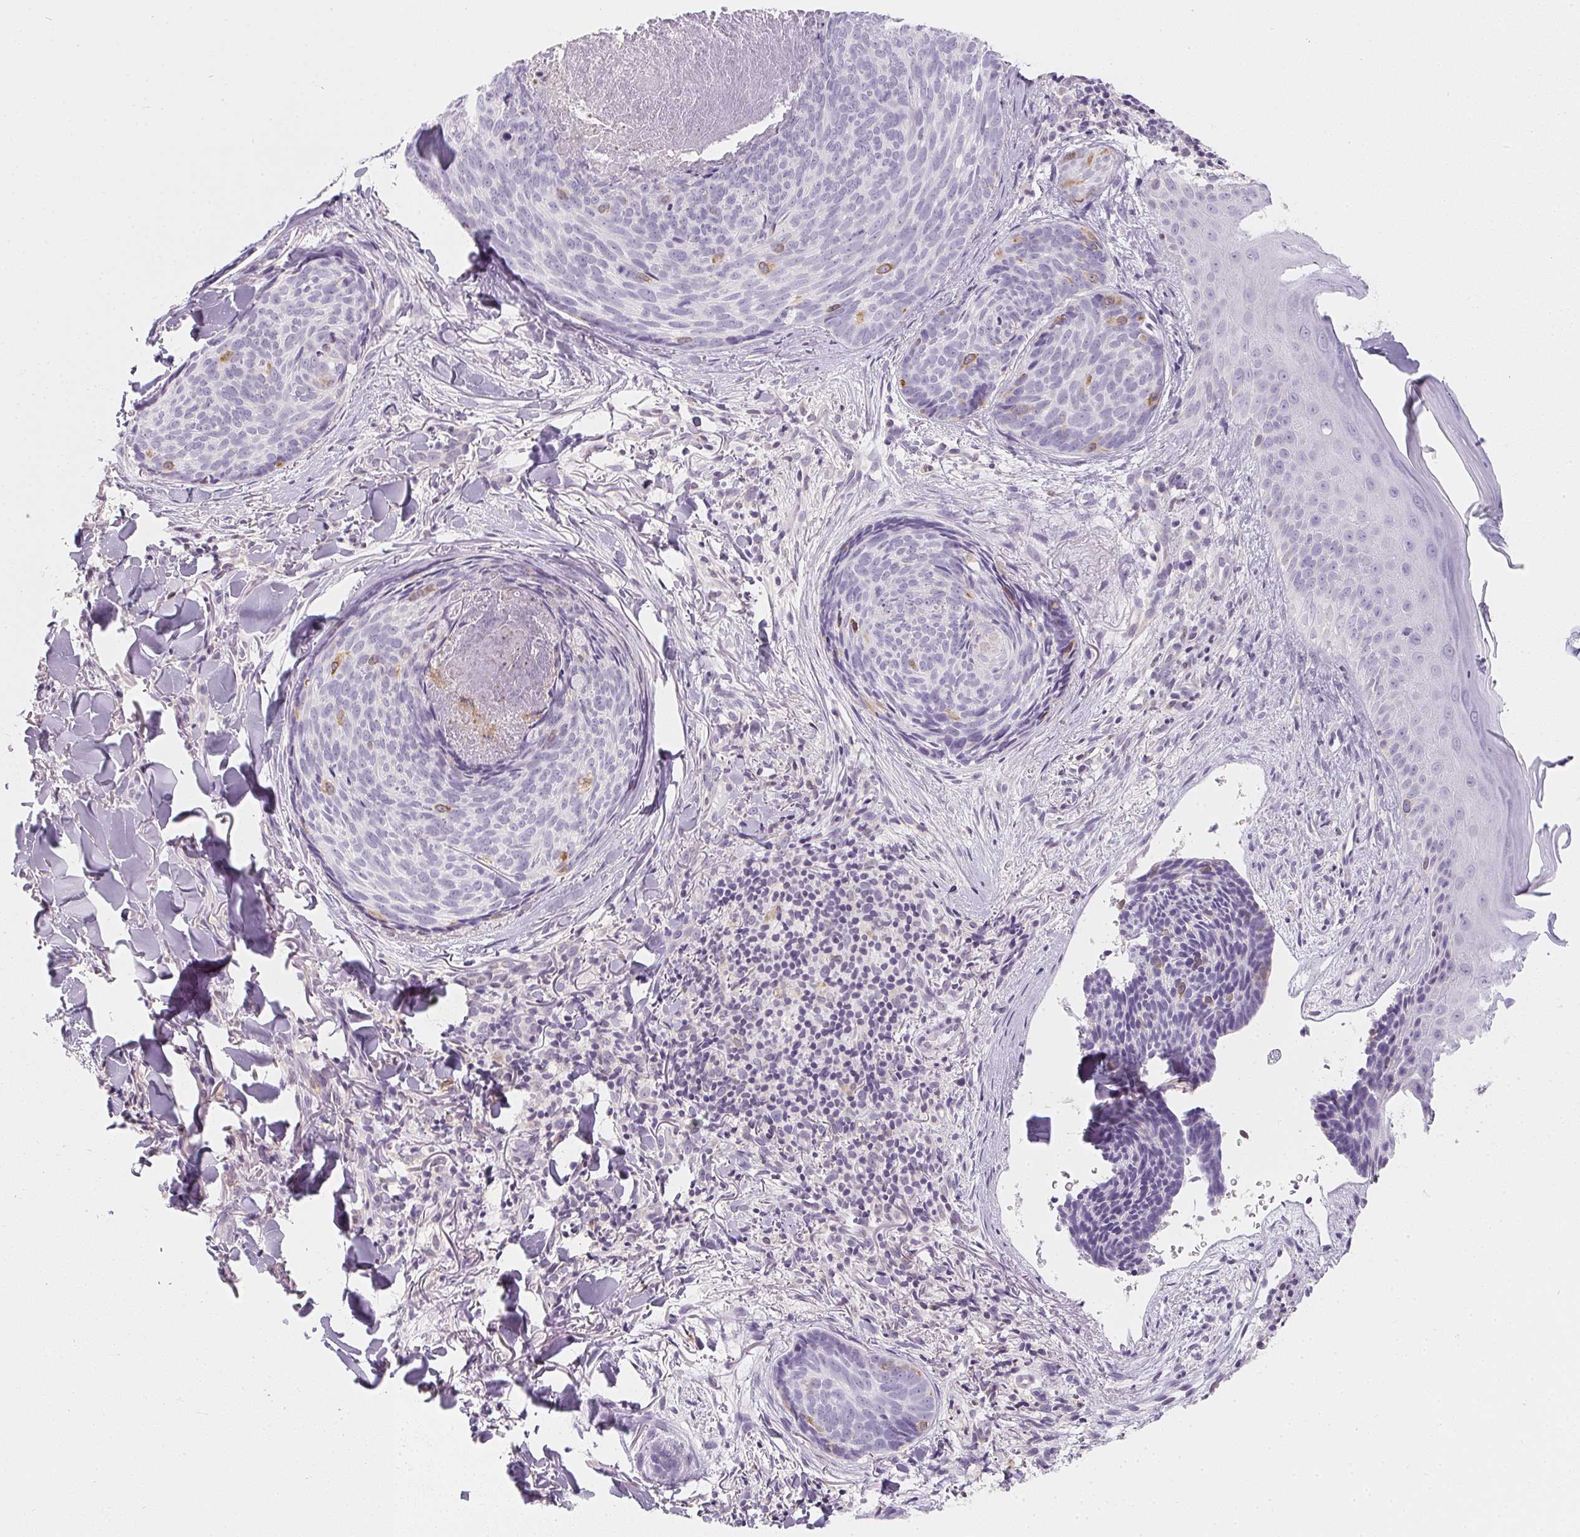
{"staining": {"intensity": "negative", "quantity": "none", "location": "none"}, "tissue": "skin cancer", "cell_type": "Tumor cells", "image_type": "cancer", "snomed": [{"axis": "morphology", "description": "Basal cell carcinoma"}, {"axis": "topography", "description": "Skin"}], "caption": "The immunohistochemistry (IHC) photomicrograph has no significant staining in tumor cells of basal cell carcinoma (skin) tissue.", "gene": "SOAT1", "patient": {"sex": "female", "age": 82}}